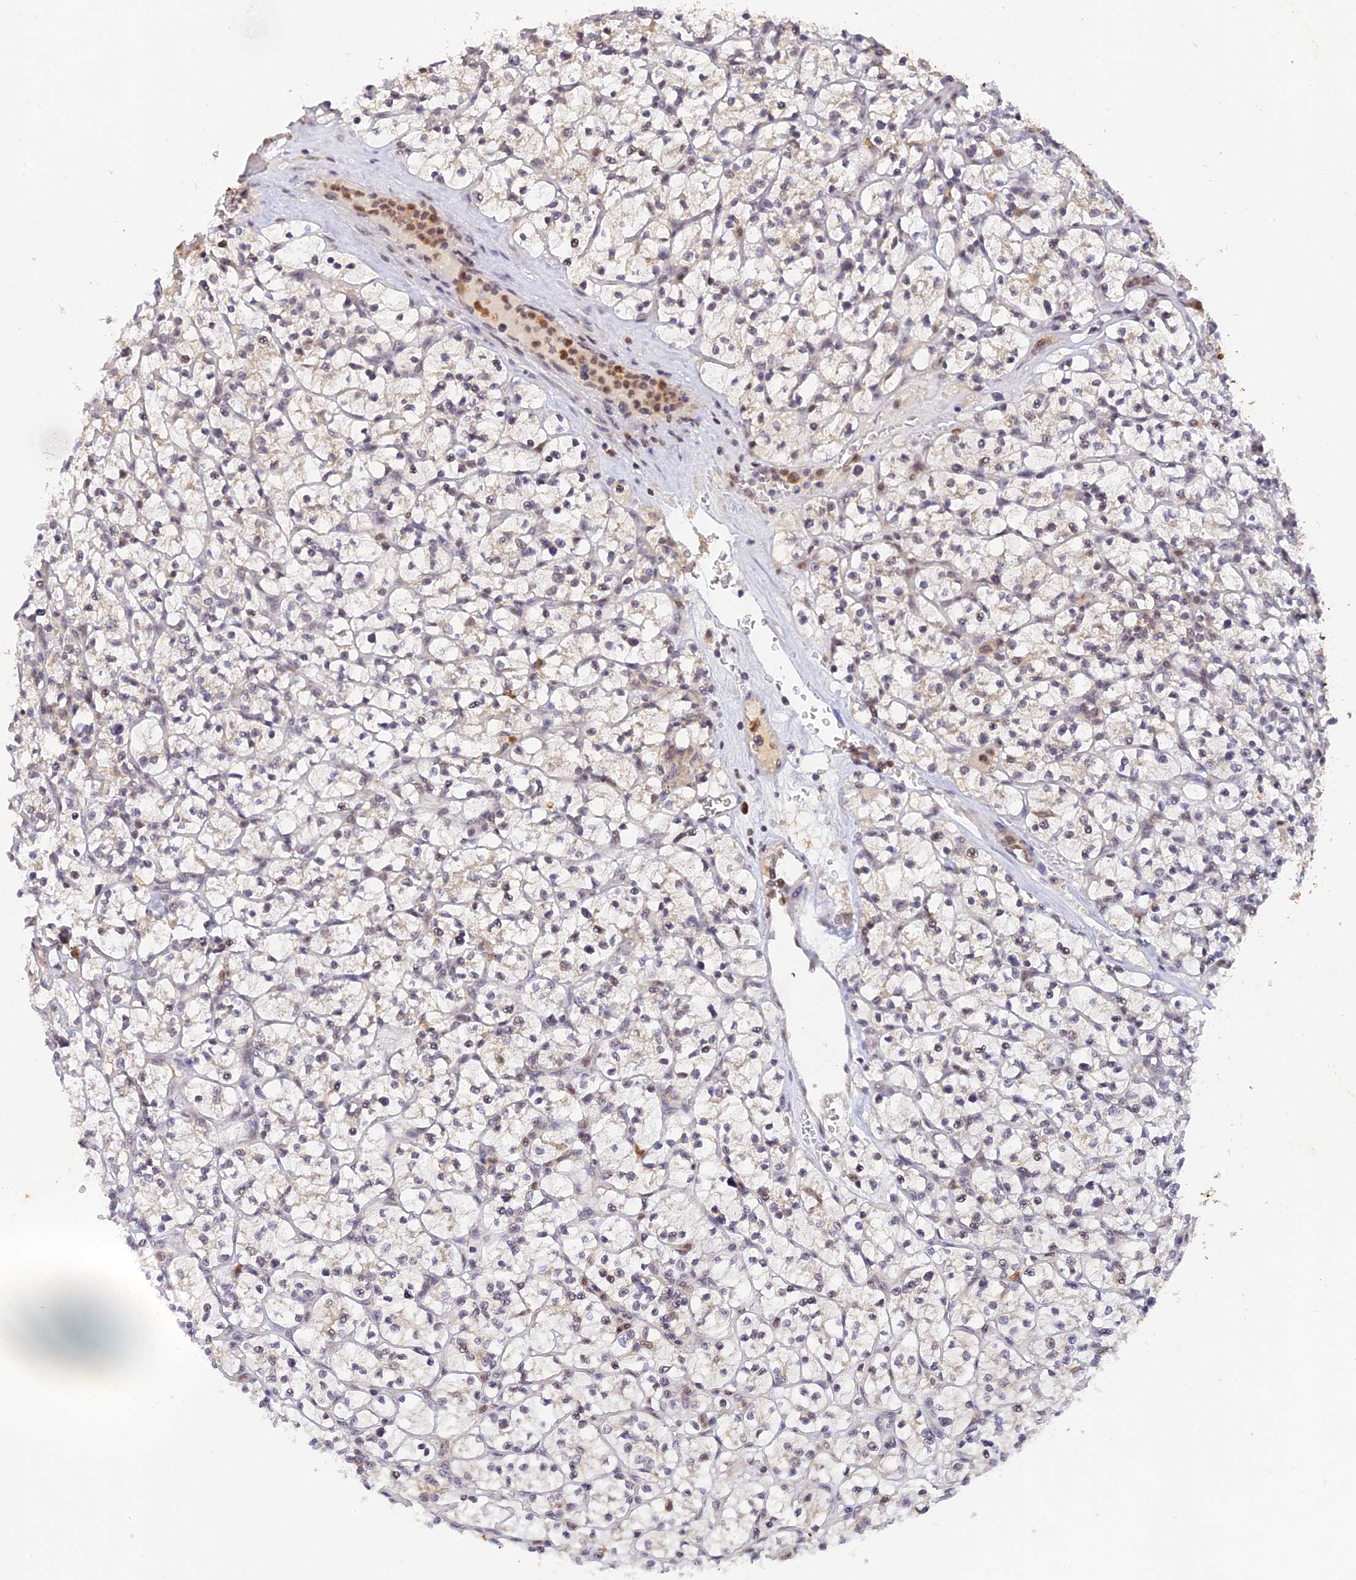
{"staining": {"intensity": "weak", "quantity": "<25%", "location": "cytoplasmic/membranous"}, "tissue": "renal cancer", "cell_type": "Tumor cells", "image_type": "cancer", "snomed": [{"axis": "morphology", "description": "Adenocarcinoma, NOS"}, {"axis": "topography", "description": "Kidney"}], "caption": "Immunohistochemistry histopathology image of adenocarcinoma (renal) stained for a protein (brown), which exhibits no expression in tumor cells.", "gene": "PEX16", "patient": {"sex": "female", "age": 64}}